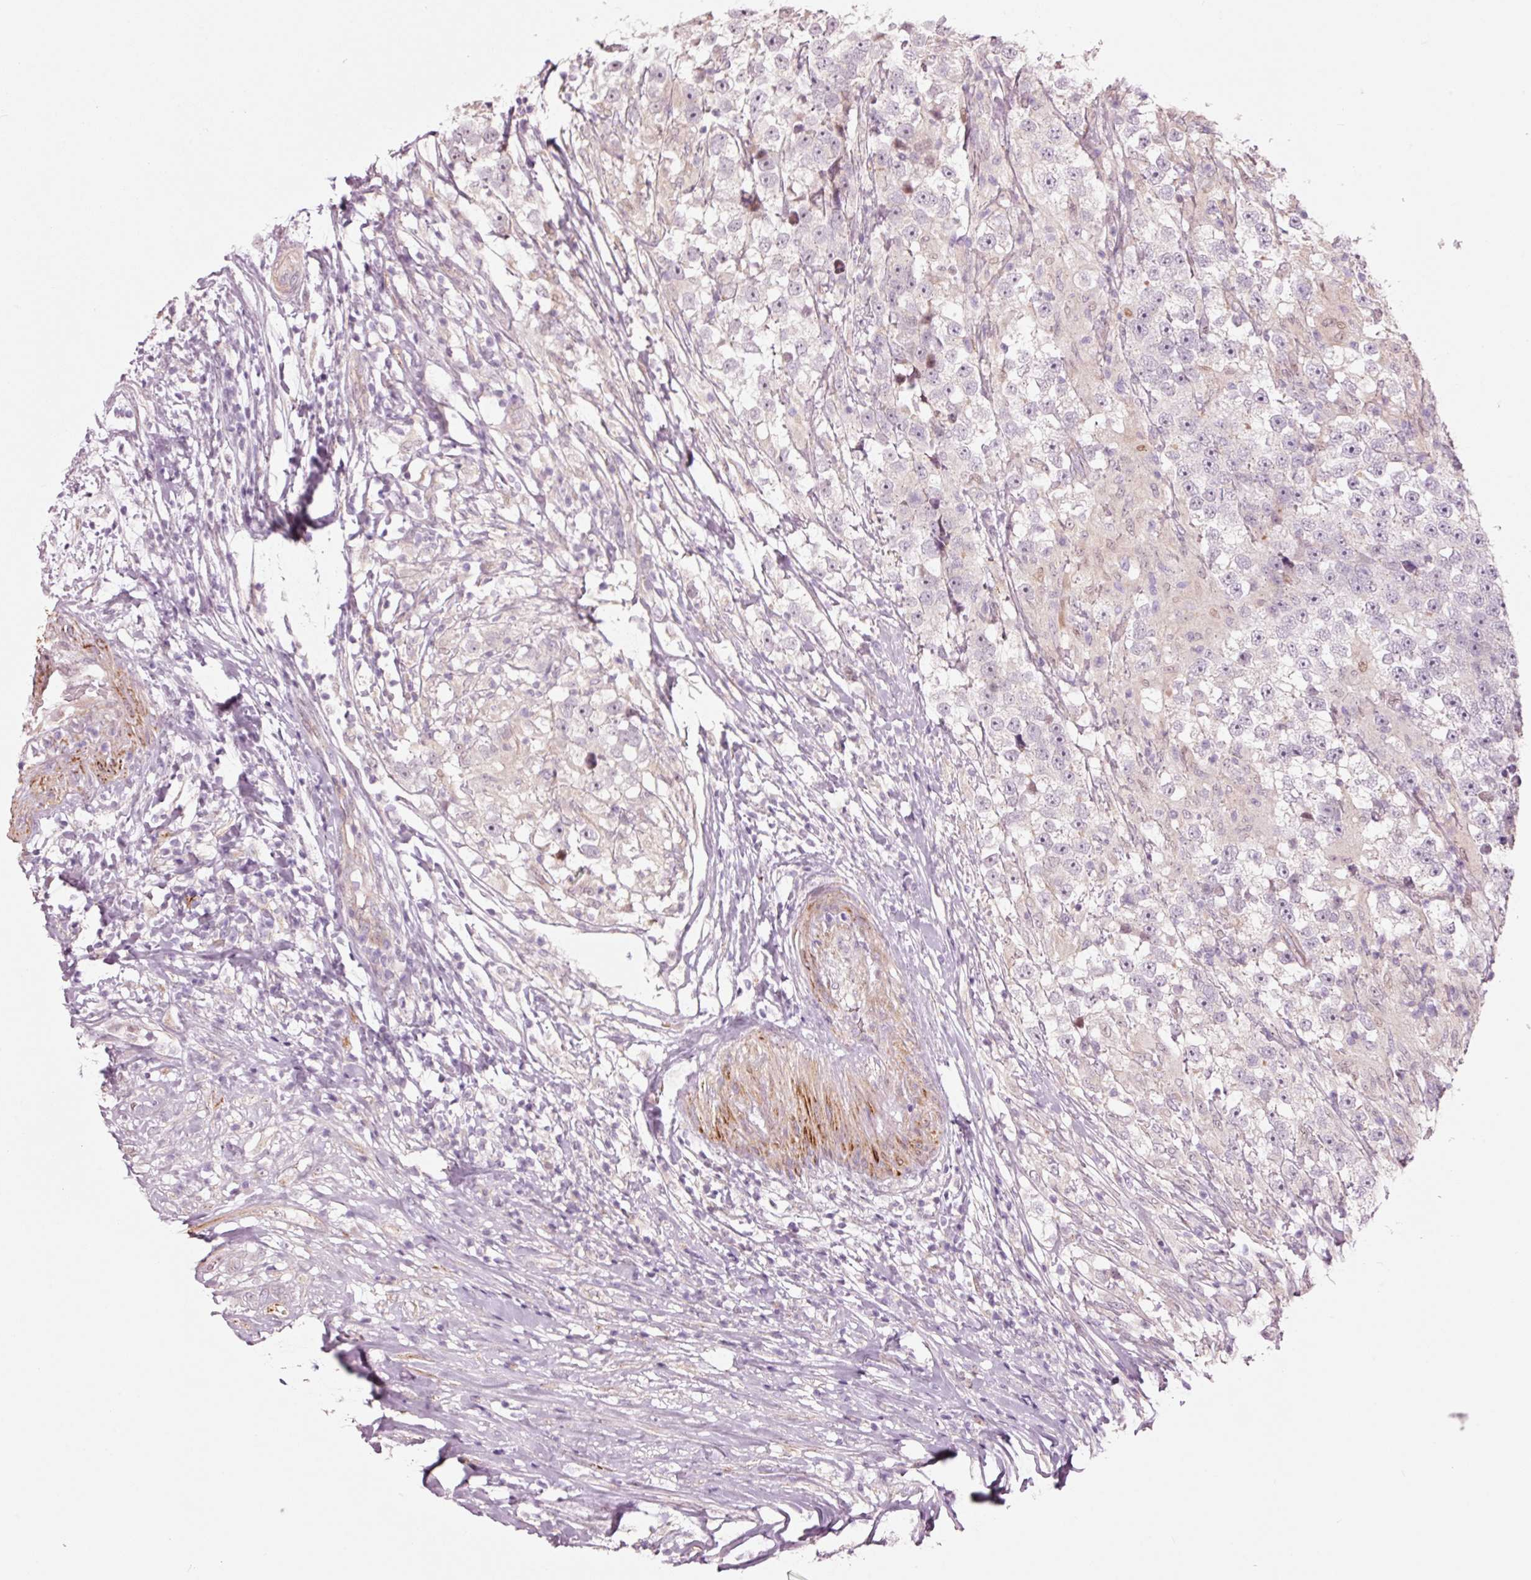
{"staining": {"intensity": "negative", "quantity": "none", "location": "none"}, "tissue": "testis cancer", "cell_type": "Tumor cells", "image_type": "cancer", "snomed": [{"axis": "morphology", "description": "Seminoma, NOS"}, {"axis": "topography", "description": "Testis"}], "caption": "Immunohistochemistry (IHC) histopathology image of neoplastic tissue: human testis cancer stained with DAB shows no significant protein positivity in tumor cells.", "gene": "DAPP1", "patient": {"sex": "male", "age": 46}}